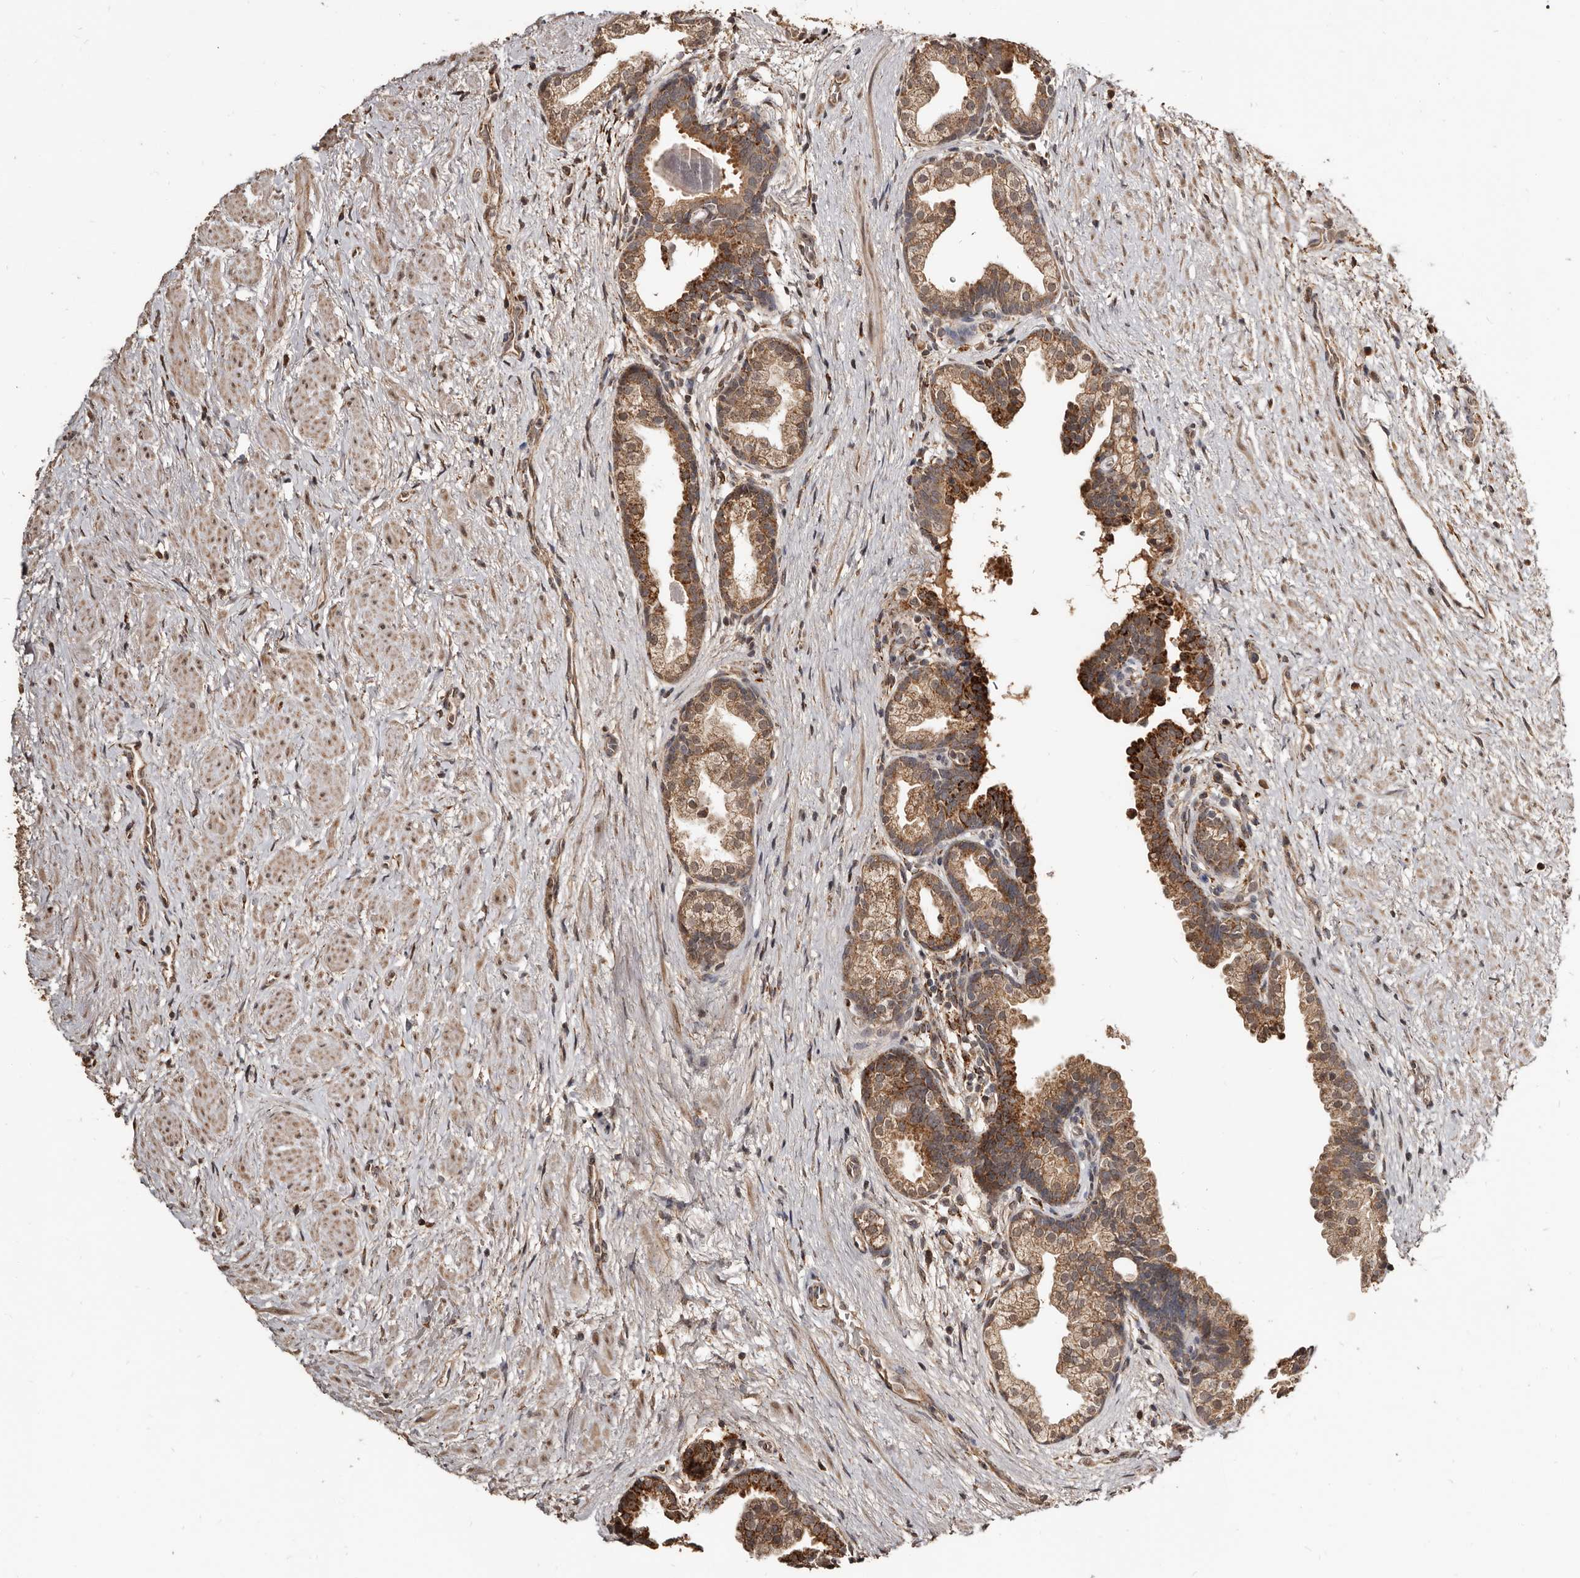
{"staining": {"intensity": "moderate", "quantity": ">75%", "location": "cytoplasmic/membranous"}, "tissue": "prostate", "cell_type": "Glandular cells", "image_type": "normal", "snomed": [{"axis": "morphology", "description": "Normal tissue, NOS"}, {"axis": "topography", "description": "Prostate"}], "caption": "This micrograph demonstrates immunohistochemistry staining of benign human prostate, with medium moderate cytoplasmic/membranous expression in approximately >75% of glandular cells.", "gene": "AKAP7", "patient": {"sex": "male", "age": 48}}